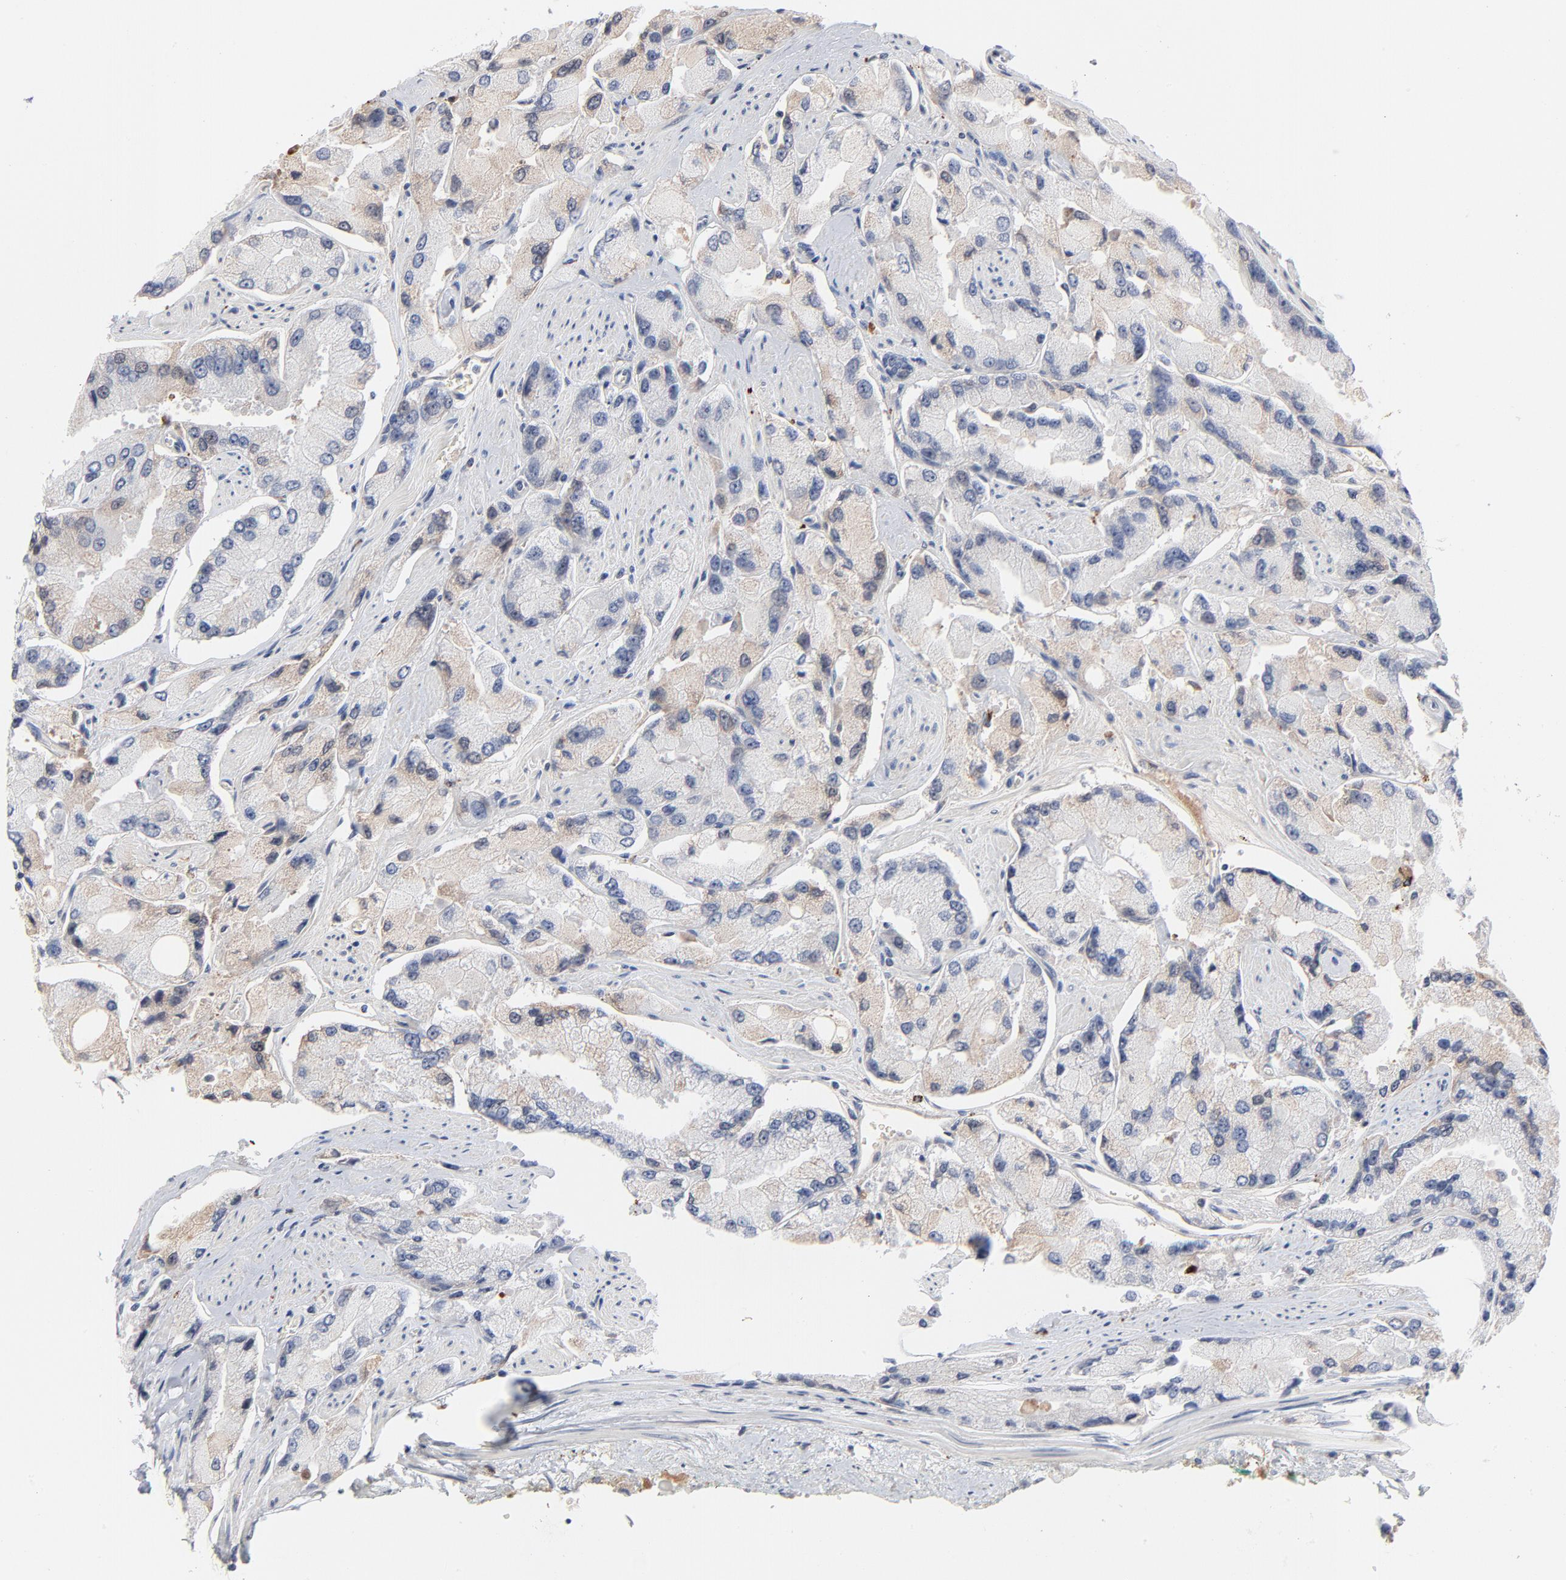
{"staining": {"intensity": "negative", "quantity": "none", "location": "none"}, "tissue": "prostate cancer", "cell_type": "Tumor cells", "image_type": "cancer", "snomed": [{"axis": "morphology", "description": "Adenocarcinoma, High grade"}, {"axis": "topography", "description": "Prostate"}], "caption": "Tumor cells are negative for protein expression in human prostate cancer.", "gene": "SERPINA4", "patient": {"sex": "male", "age": 58}}